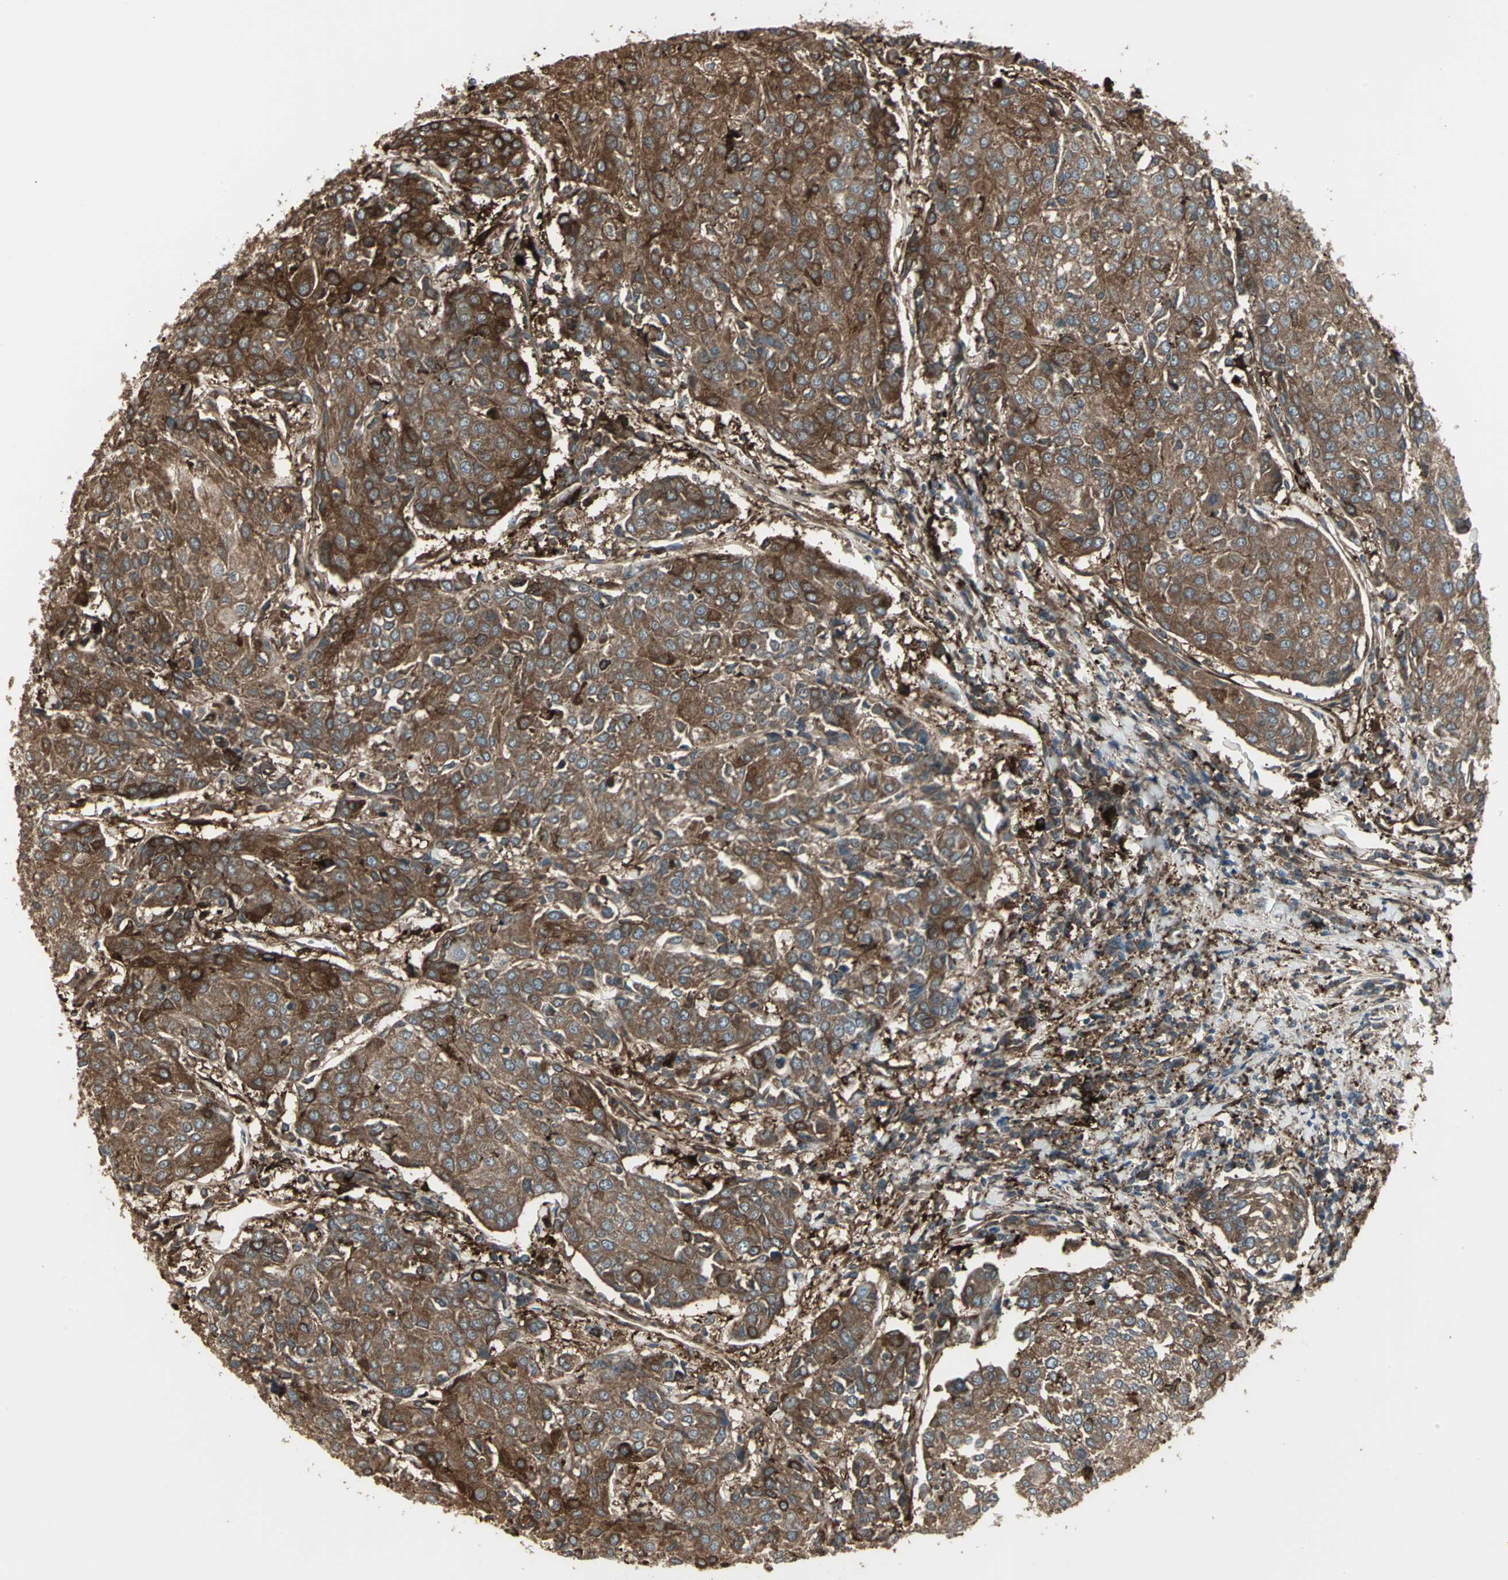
{"staining": {"intensity": "moderate", "quantity": ">75%", "location": "cytoplasmic/membranous"}, "tissue": "urothelial cancer", "cell_type": "Tumor cells", "image_type": "cancer", "snomed": [{"axis": "morphology", "description": "Urothelial carcinoma, High grade"}, {"axis": "topography", "description": "Urinary bladder"}], "caption": "Immunohistochemistry staining of urothelial cancer, which displays medium levels of moderate cytoplasmic/membranous expression in approximately >75% of tumor cells indicating moderate cytoplasmic/membranous protein staining. The staining was performed using DAB (brown) for protein detection and nuclei were counterstained in hematoxylin (blue).", "gene": "PRXL2B", "patient": {"sex": "female", "age": 85}}